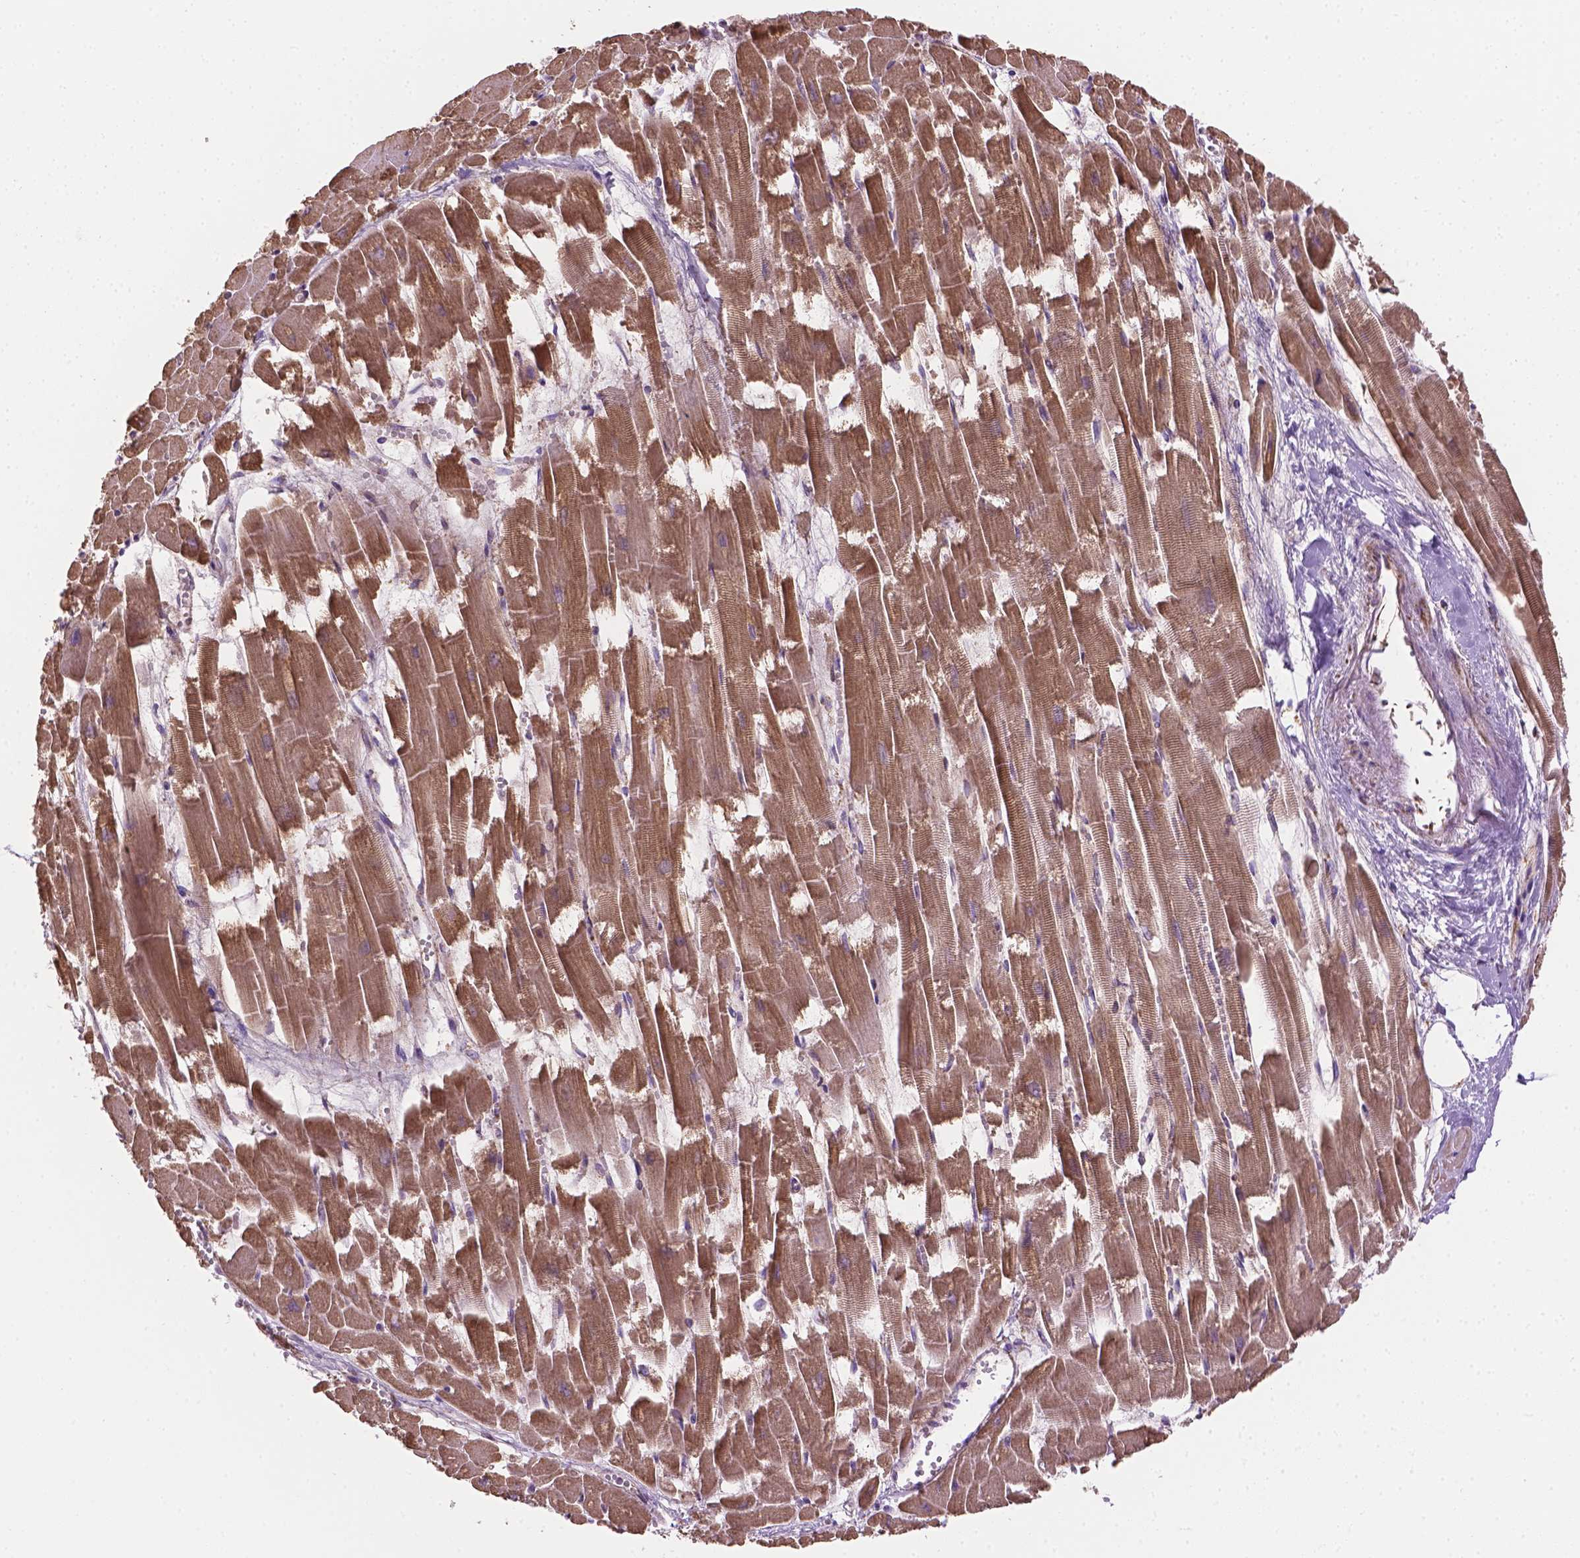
{"staining": {"intensity": "moderate", "quantity": ">75%", "location": "cytoplasmic/membranous"}, "tissue": "heart muscle", "cell_type": "Cardiomyocytes", "image_type": "normal", "snomed": [{"axis": "morphology", "description": "Normal tissue, NOS"}, {"axis": "topography", "description": "Heart"}], "caption": "Protein staining of benign heart muscle reveals moderate cytoplasmic/membranous positivity in about >75% of cardiomyocytes.", "gene": "PIBF1", "patient": {"sex": "female", "age": 52}}